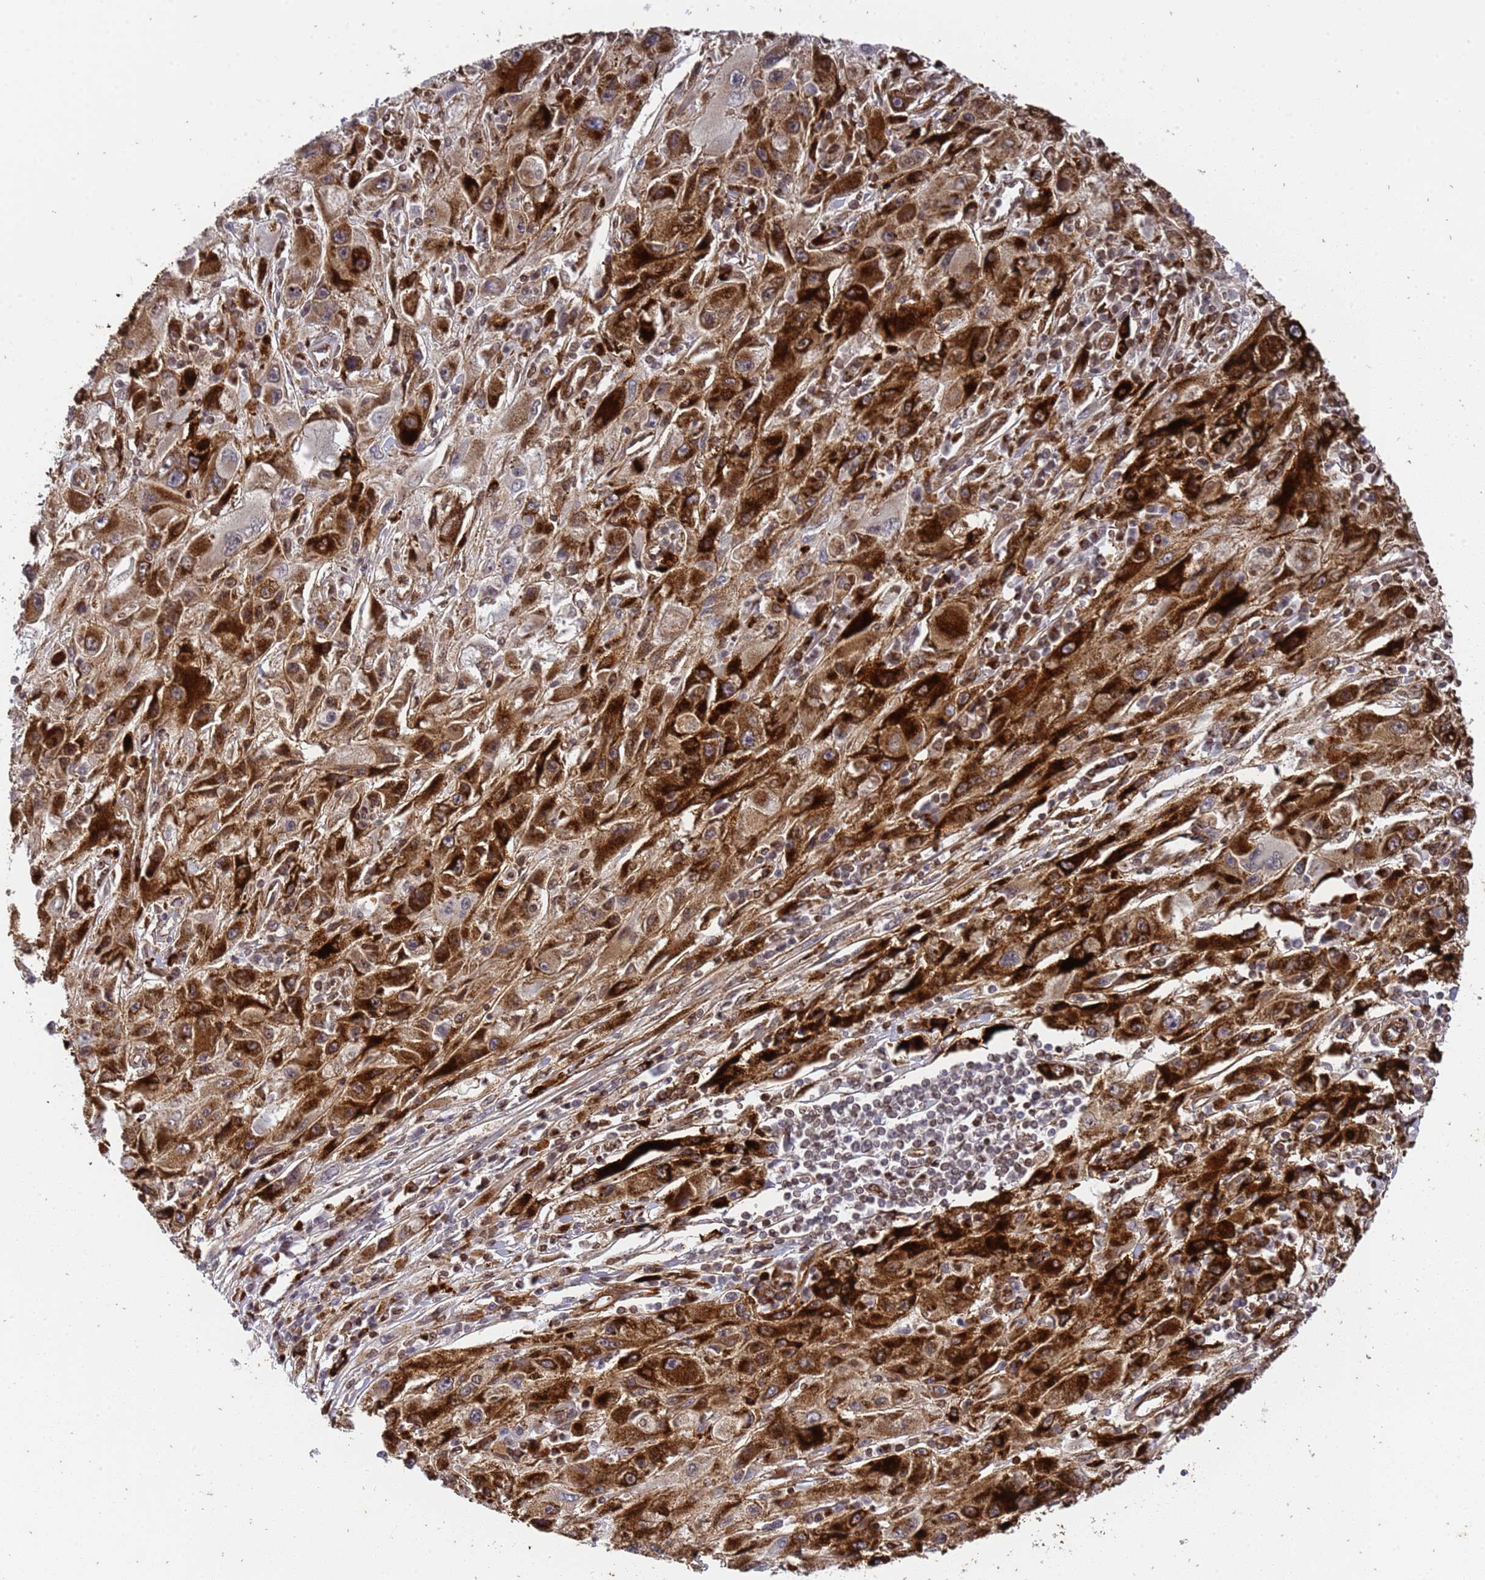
{"staining": {"intensity": "strong", "quantity": ">75%", "location": "cytoplasmic/membranous"}, "tissue": "melanoma", "cell_type": "Tumor cells", "image_type": "cancer", "snomed": [{"axis": "morphology", "description": "Malignant melanoma, Metastatic site"}, {"axis": "topography", "description": "Skin"}], "caption": "Immunohistochemistry histopathology image of neoplastic tissue: melanoma stained using immunohistochemistry shows high levels of strong protein expression localized specifically in the cytoplasmic/membranous of tumor cells, appearing as a cytoplasmic/membranous brown color.", "gene": "IGFBP7", "patient": {"sex": "male", "age": 53}}